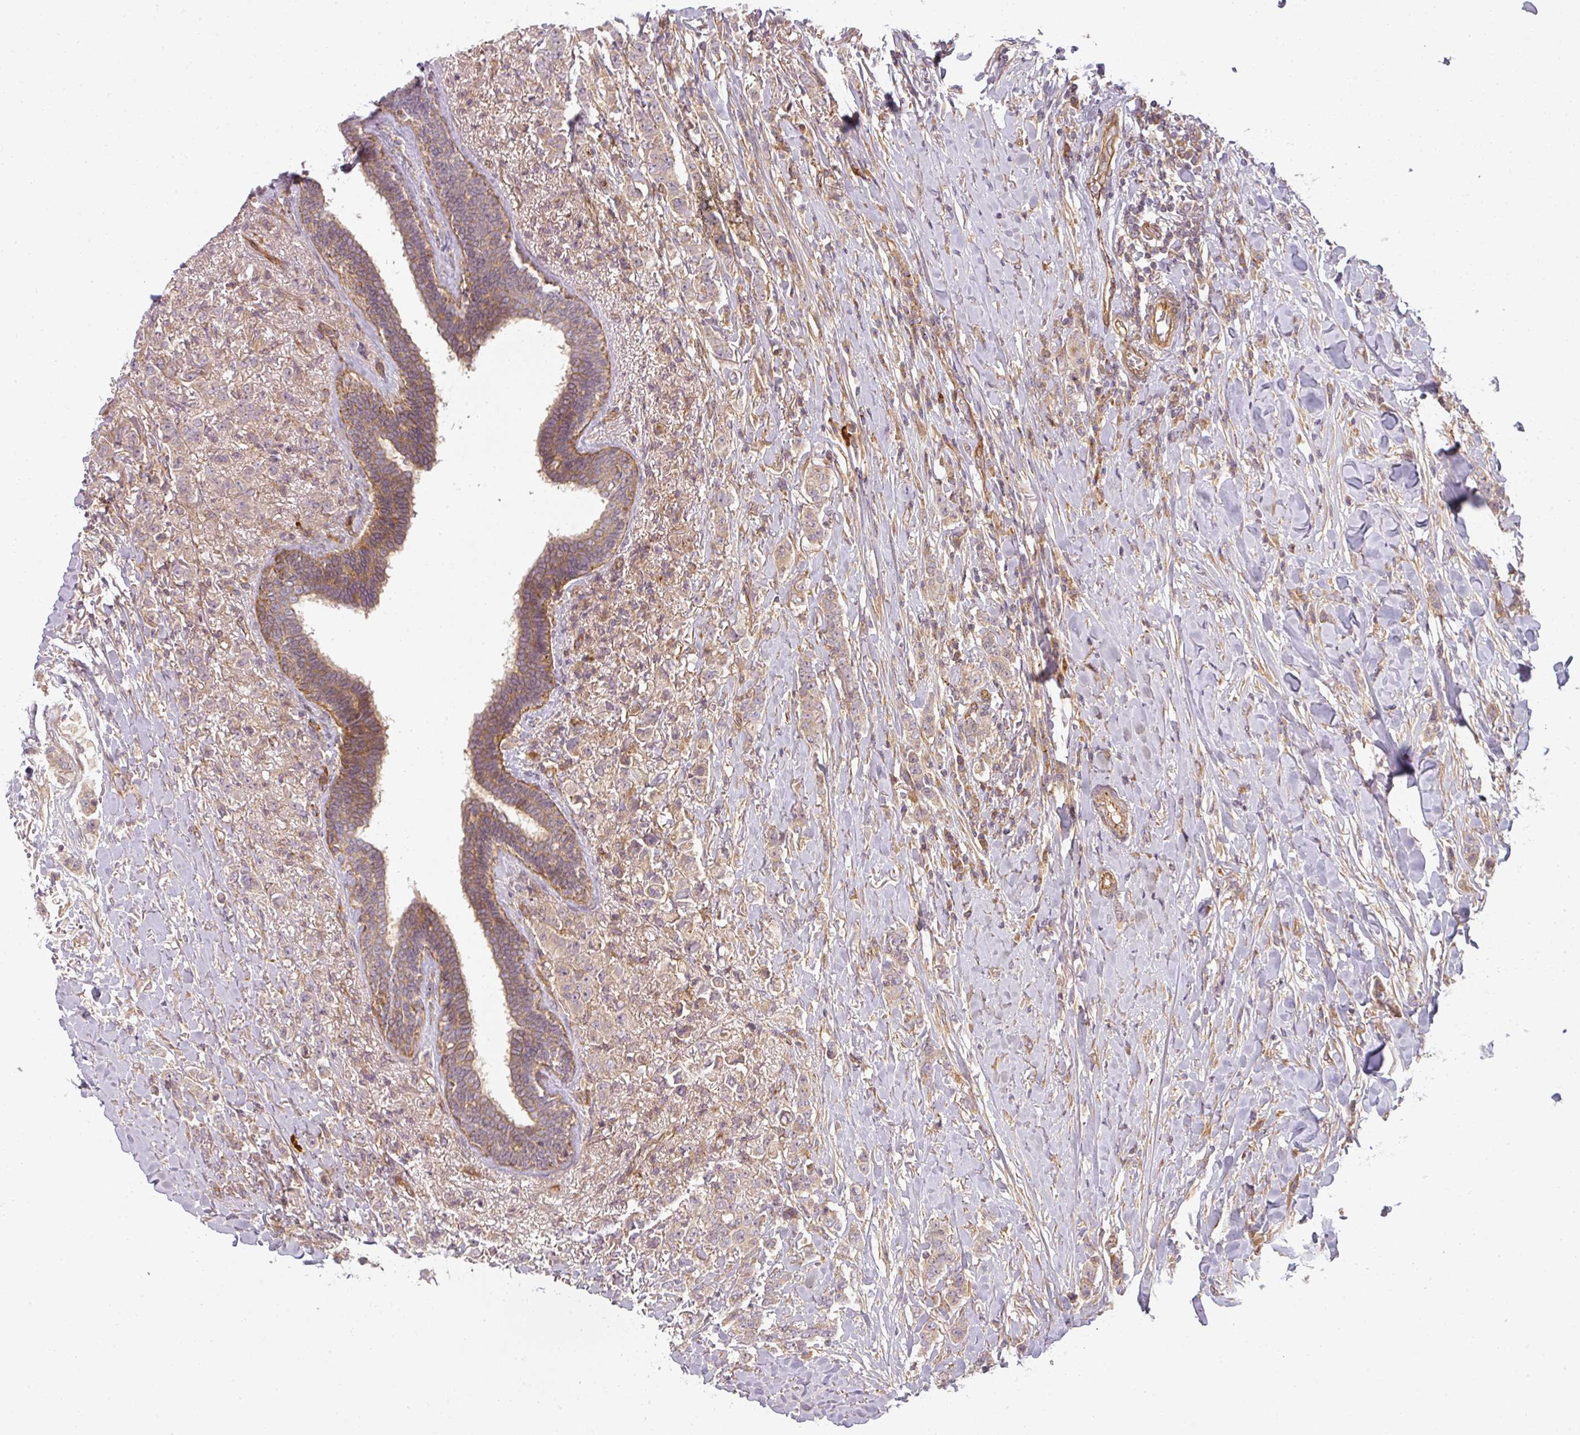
{"staining": {"intensity": "weak", "quantity": ">75%", "location": "cytoplasmic/membranous"}, "tissue": "breast cancer", "cell_type": "Tumor cells", "image_type": "cancer", "snomed": [{"axis": "morphology", "description": "Duct carcinoma"}, {"axis": "topography", "description": "Breast"}], "caption": "There is low levels of weak cytoplasmic/membranous staining in tumor cells of infiltrating ductal carcinoma (breast), as demonstrated by immunohistochemical staining (brown color).", "gene": "CNOT1", "patient": {"sex": "female", "age": 40}}